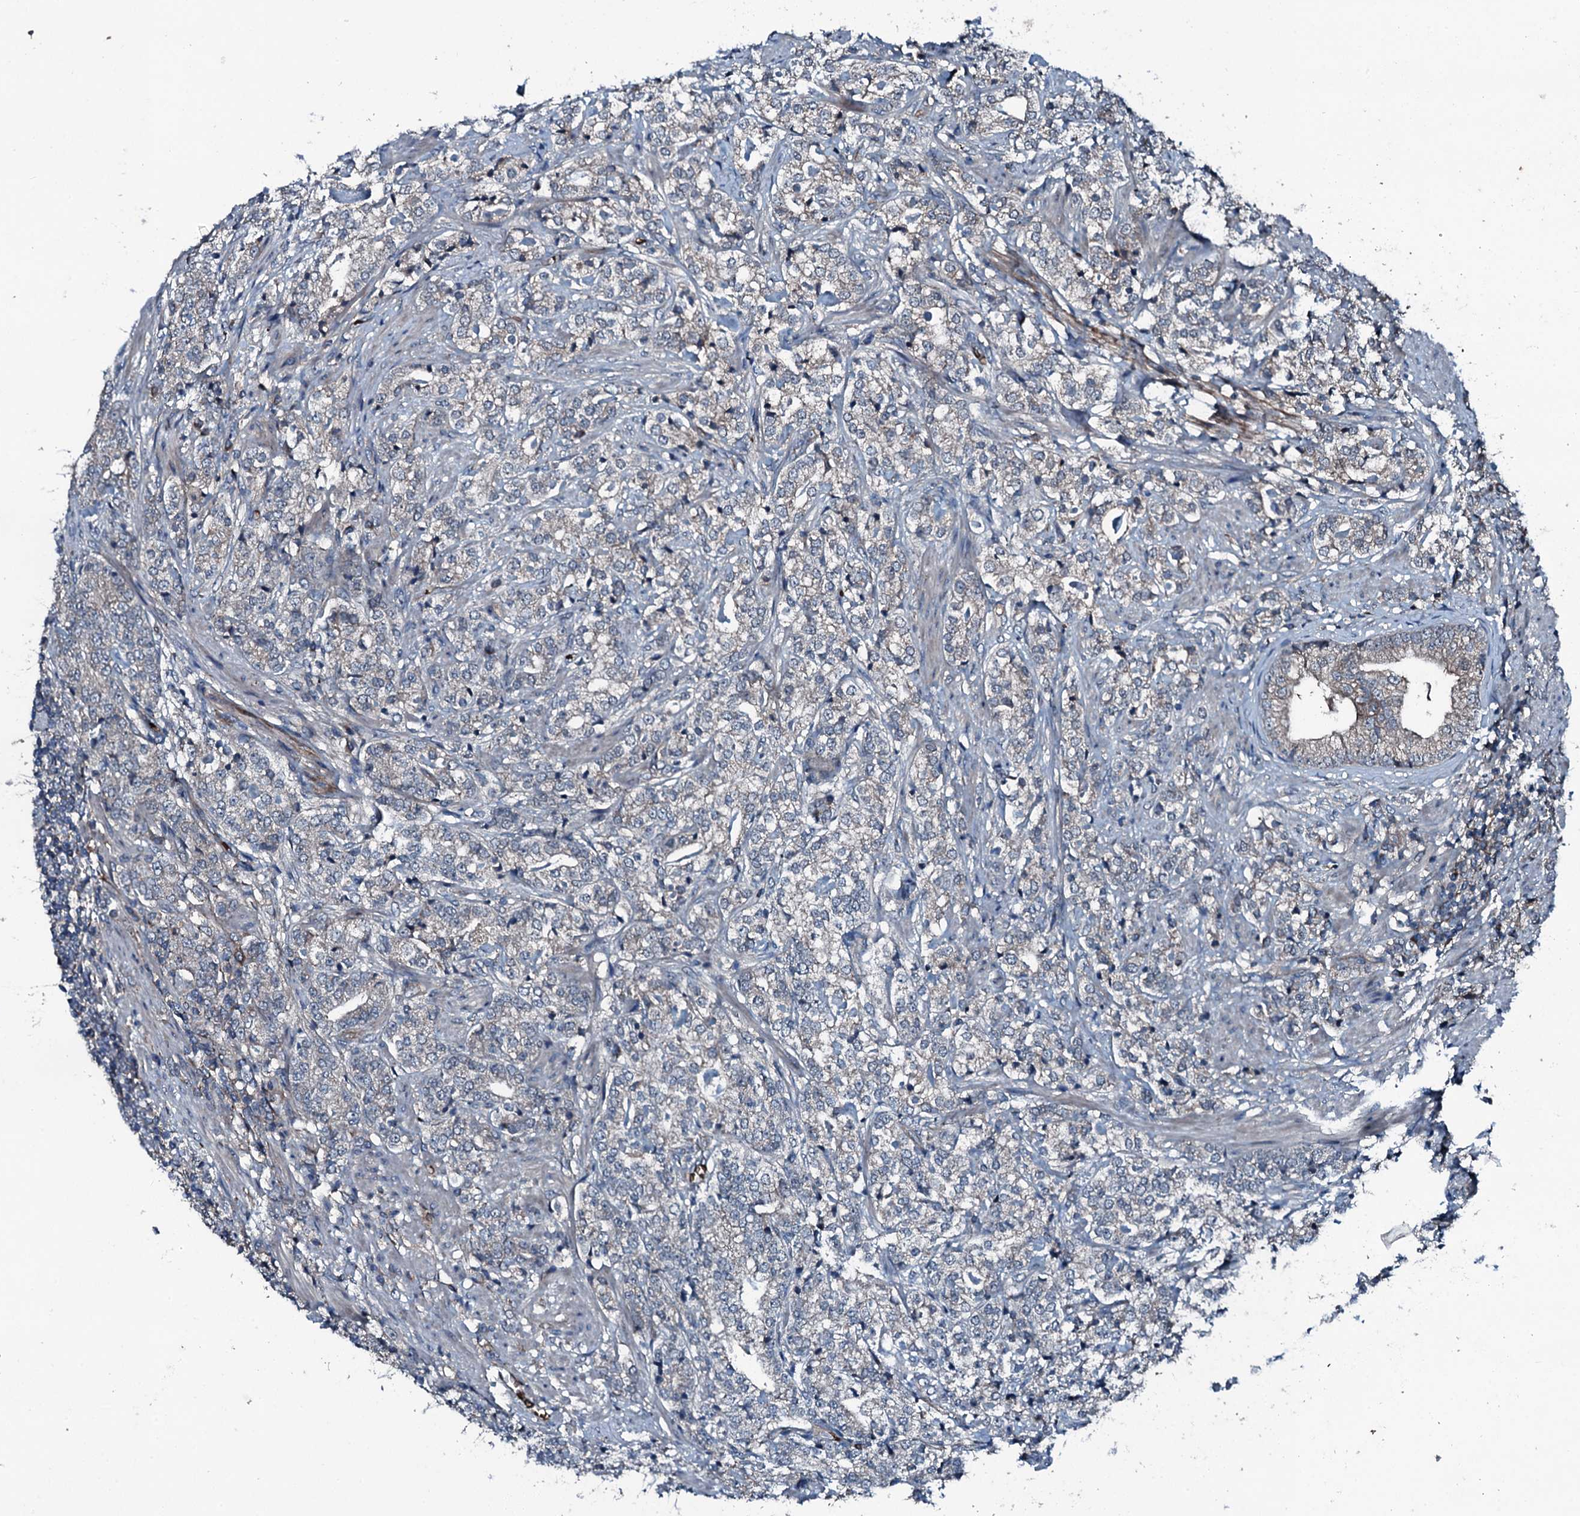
{"staining": {"intensity": "negative", "quantity": "none", "location": "none"}, "tissue": "prostate cancer", "cell_type": "Tumor cells", "image_type": "cancer", "snomed": [{"axis": "morphology", "description": "Adenocarcinoma, High grade"}, {"axis": "topography", "description": "Prostate"}], "caption": "A high-resolution image shows immunohistochemistry staining of prostate cancer, which exhibits no significant expression in tumor cells. The staining is performed using DAB (3,3'-diaminobenzidine) brown chromogen with nuclei counter-stained in using hematoxylin.", "gene": "TRIM7", "patient": {"sex": "male", "age": 69}}